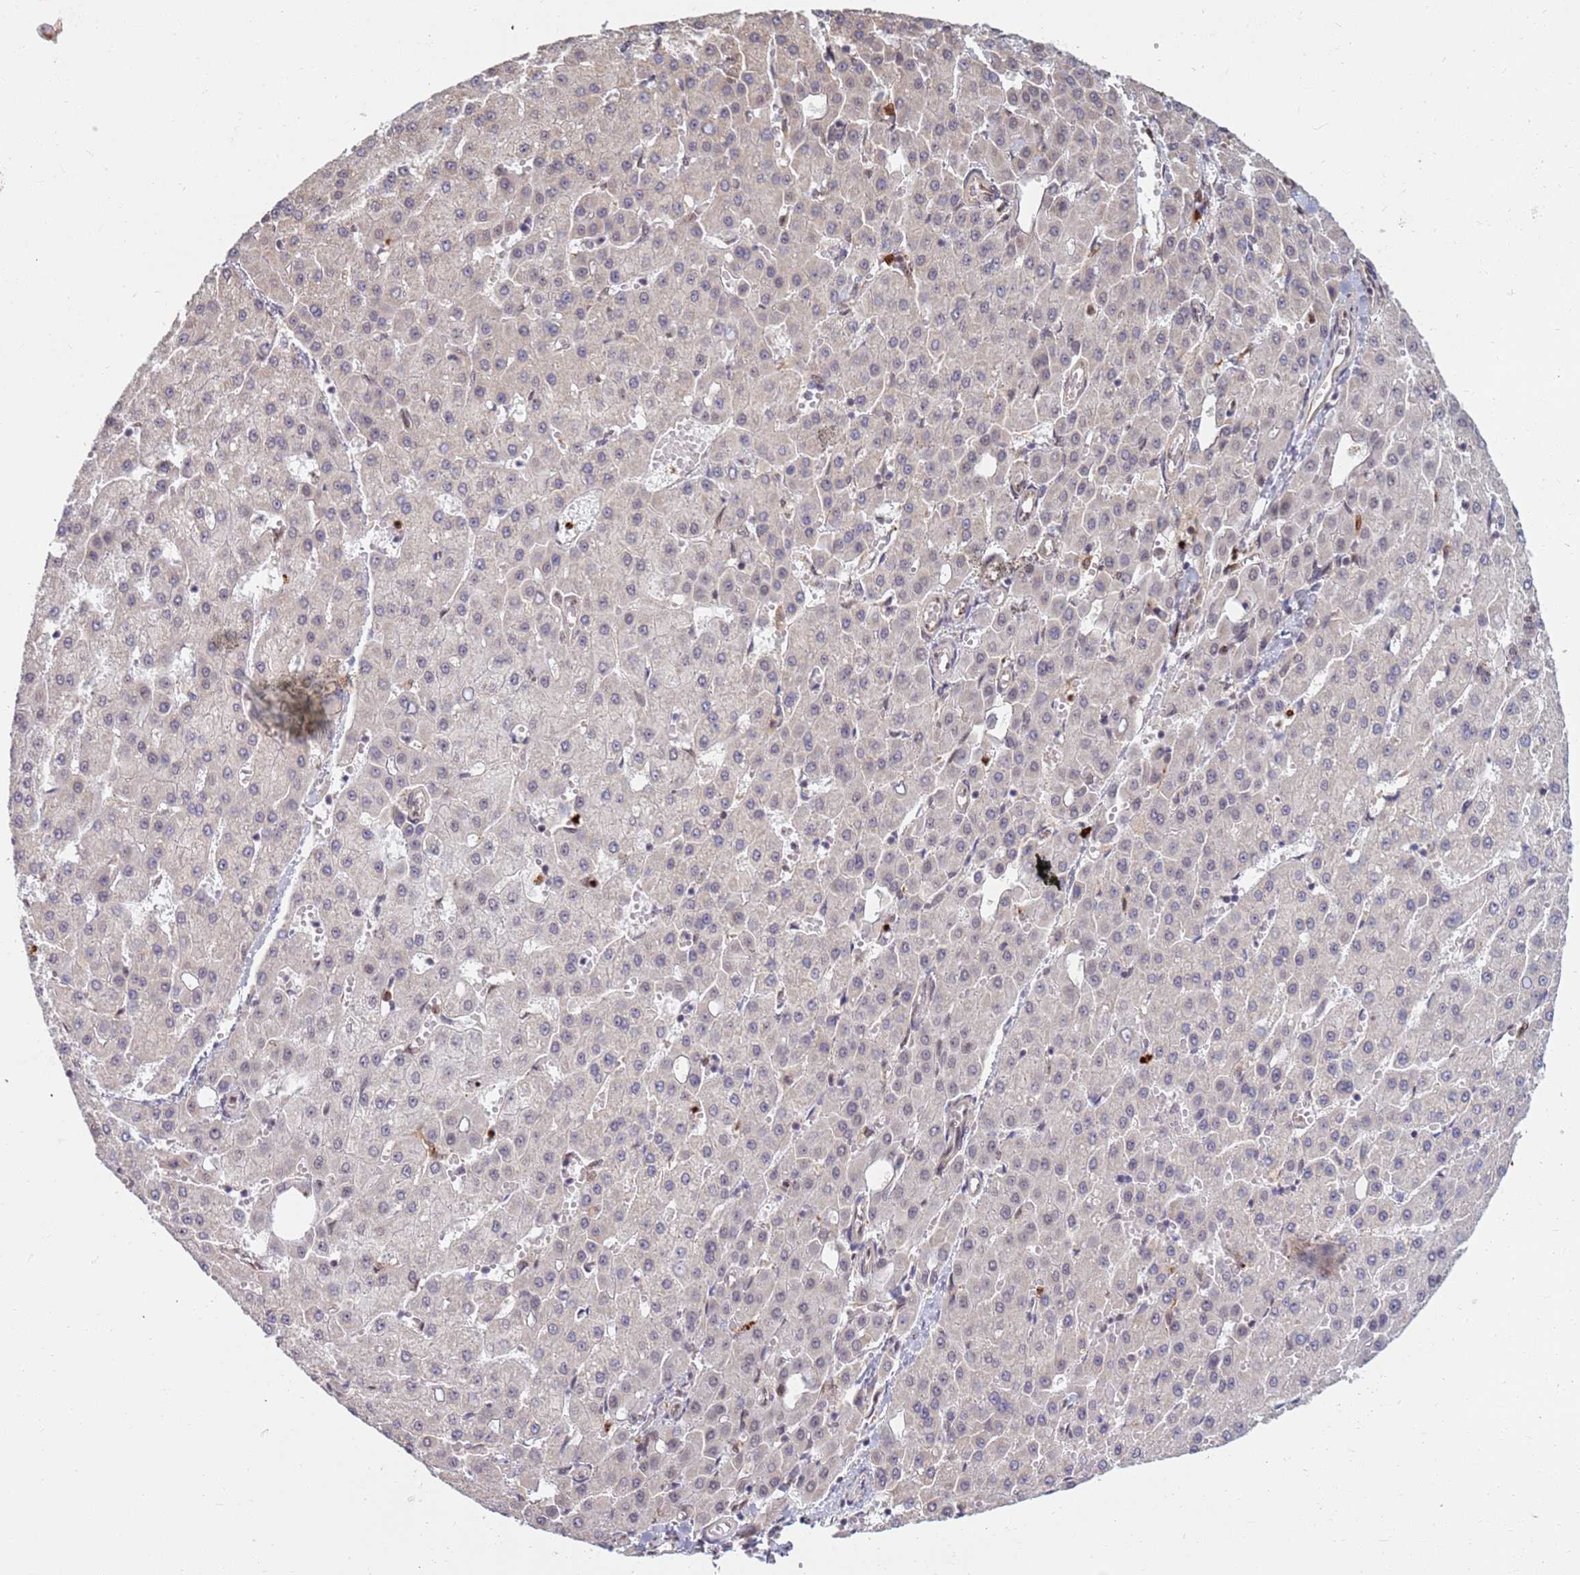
{"staining": {"intensity": "negative", "quantity": "none", "location": "none"}, "tissue": "liver cancer", "cell_type": "Tumor cells", "image_type": "cancer", "snomed": [{"axis": "morphology", "description": "Carcinoma, Hepatocellular, NOS"}, {"axis": "topography", "description": "Liver"}], "caption": "Image shows no significant protein expression in tumor cells of liver hepatocellular carcinoma. (Brightfield microscopy of DAB (3,3'-diaminobenzidine) IHC at high magnification).", "gene": "CEP170", "patient": {"sex": "male", "age": 47}}